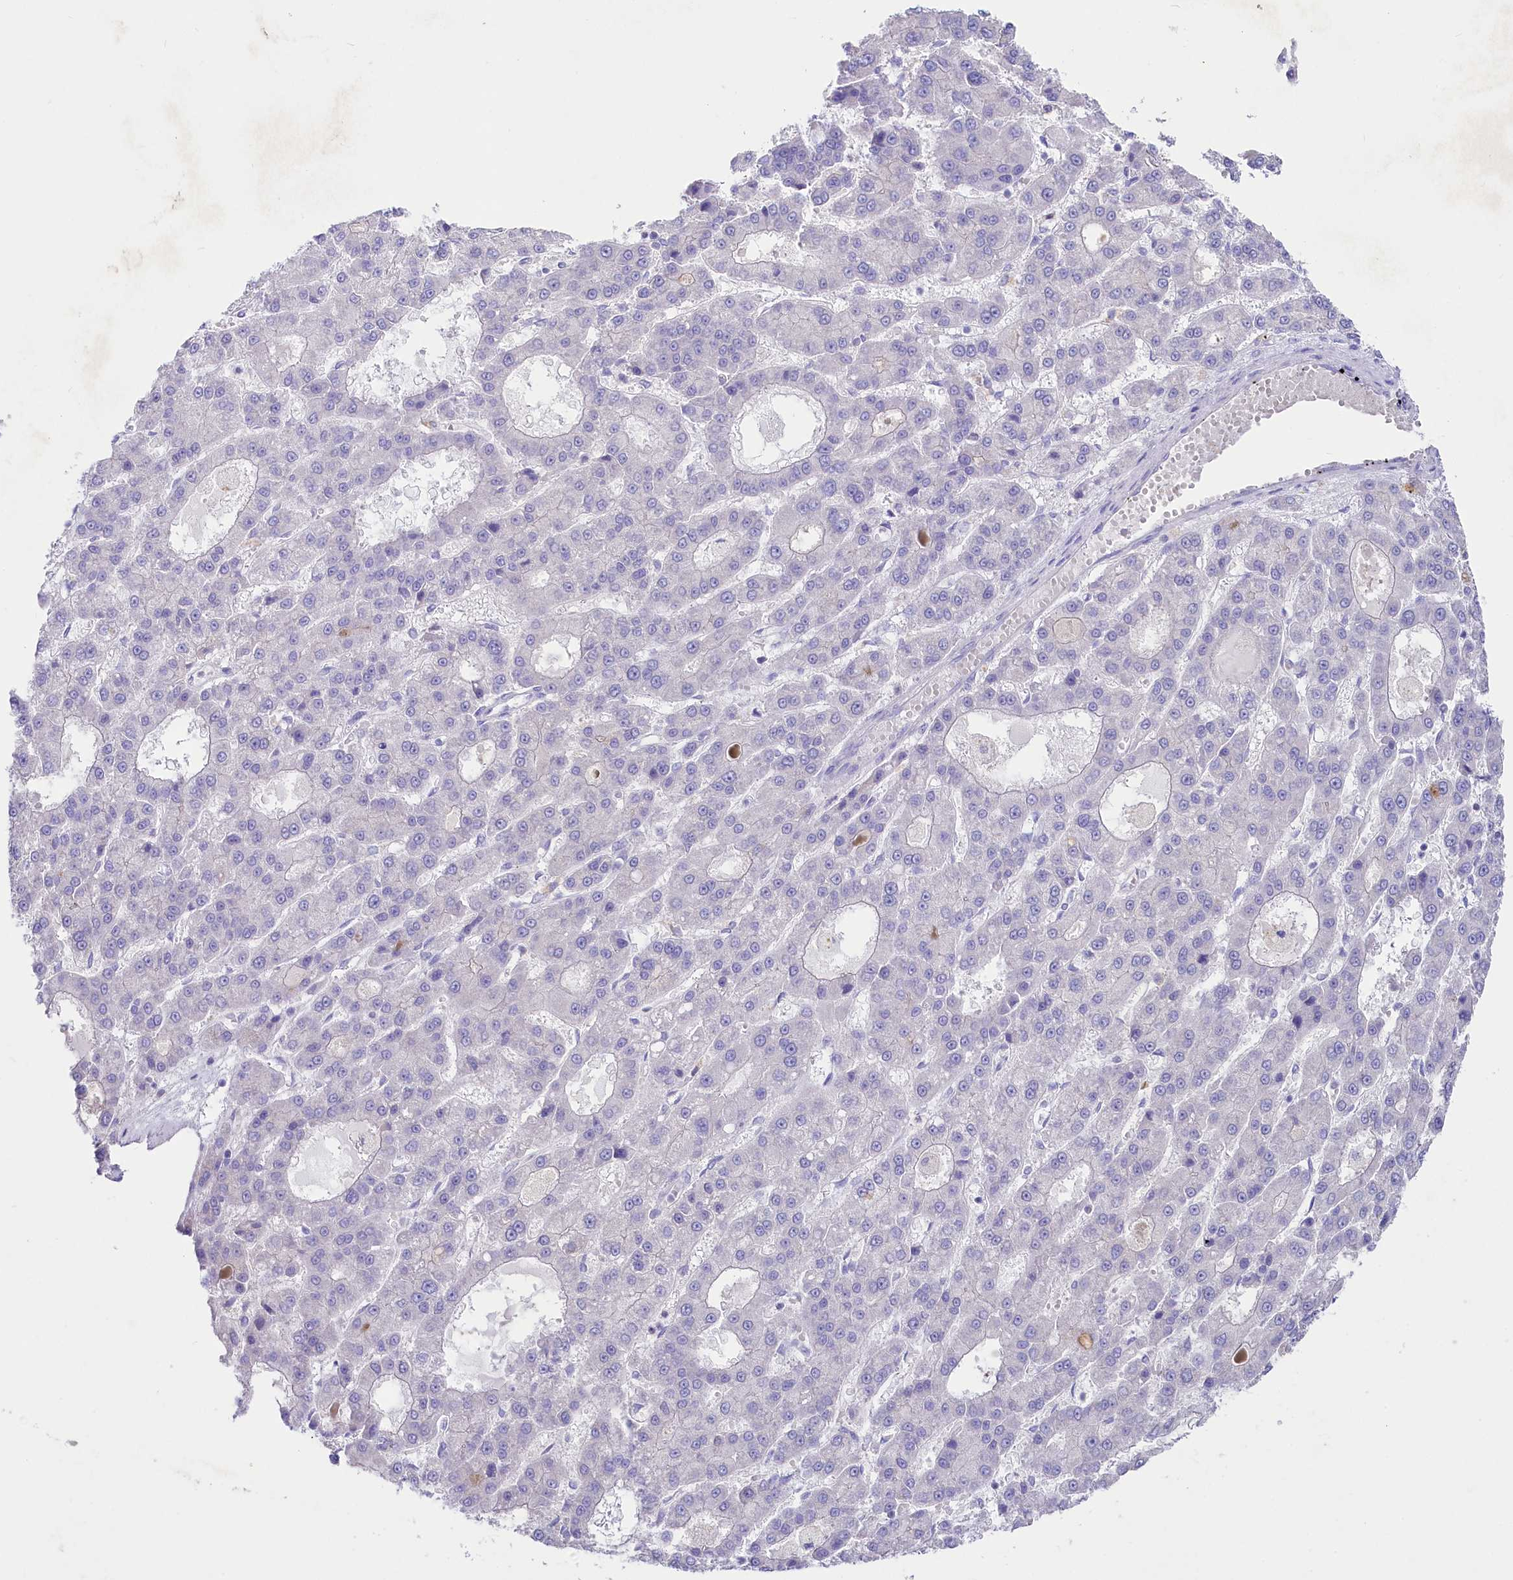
{"staining": {"intensity": "negative", "quantity": "none", "location": "none"}, "tissue": "liver cancer", "cell_type": "Tumor cells", "image_type": "cancer", "snomed": [{"axis": "morphology", "description": "Carcinoma, Hepatocellular, NOS"}, {"axis": "topography", "description": "Liver"}], "caption": "Histopathology image shows no significant protein positivity in tumor cells of liver hepatocellular carcinoma.", "gene": "VPS26B", "patient": {"sex": "male", "age": 70}}